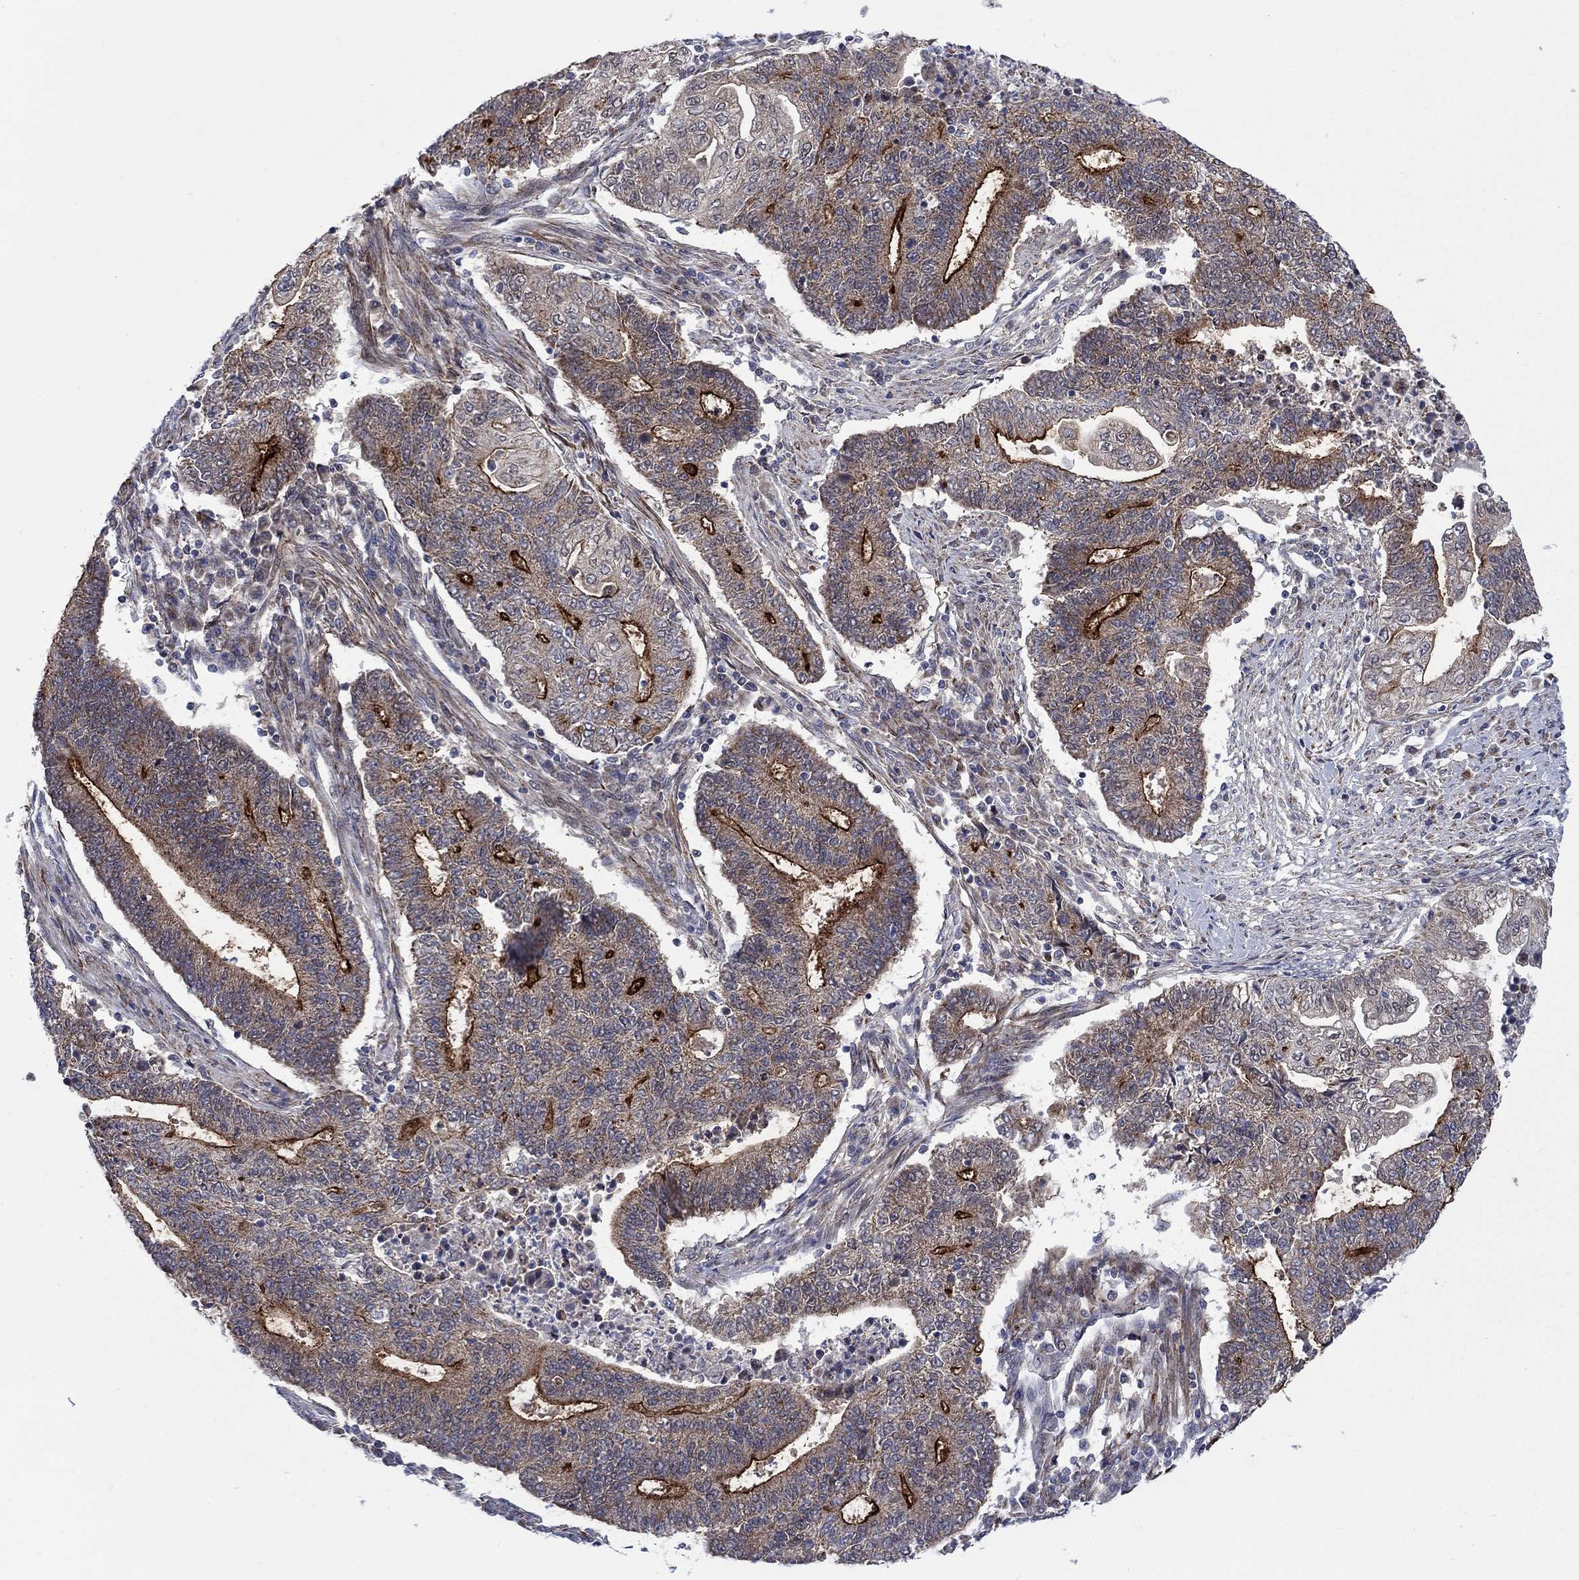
{"staining": {"intensity": "strong", "quantity": "25%-75%", "location": "cytoplasmic/membranous"}, "tissue": "endometrial cancer", "cell_type": "Tumor cells", "image_type": "cancer", "snomed": [{"axis": "morphology", "description": "Adenocarcinoma, NOS"}, {"axis": "topography", "description": "Uterus"}, {"axis": "topography", "description": "Endometrium"}], "caption": "Immunohistochemical staining of adenocarcinoma (endometrial) displays high levels of strong cytoplasmic/membranous staining in approximately 25%-75% of tumor cells.", "gene": "SLC35F2", "patient": {"sex": "female", "age": 54}}